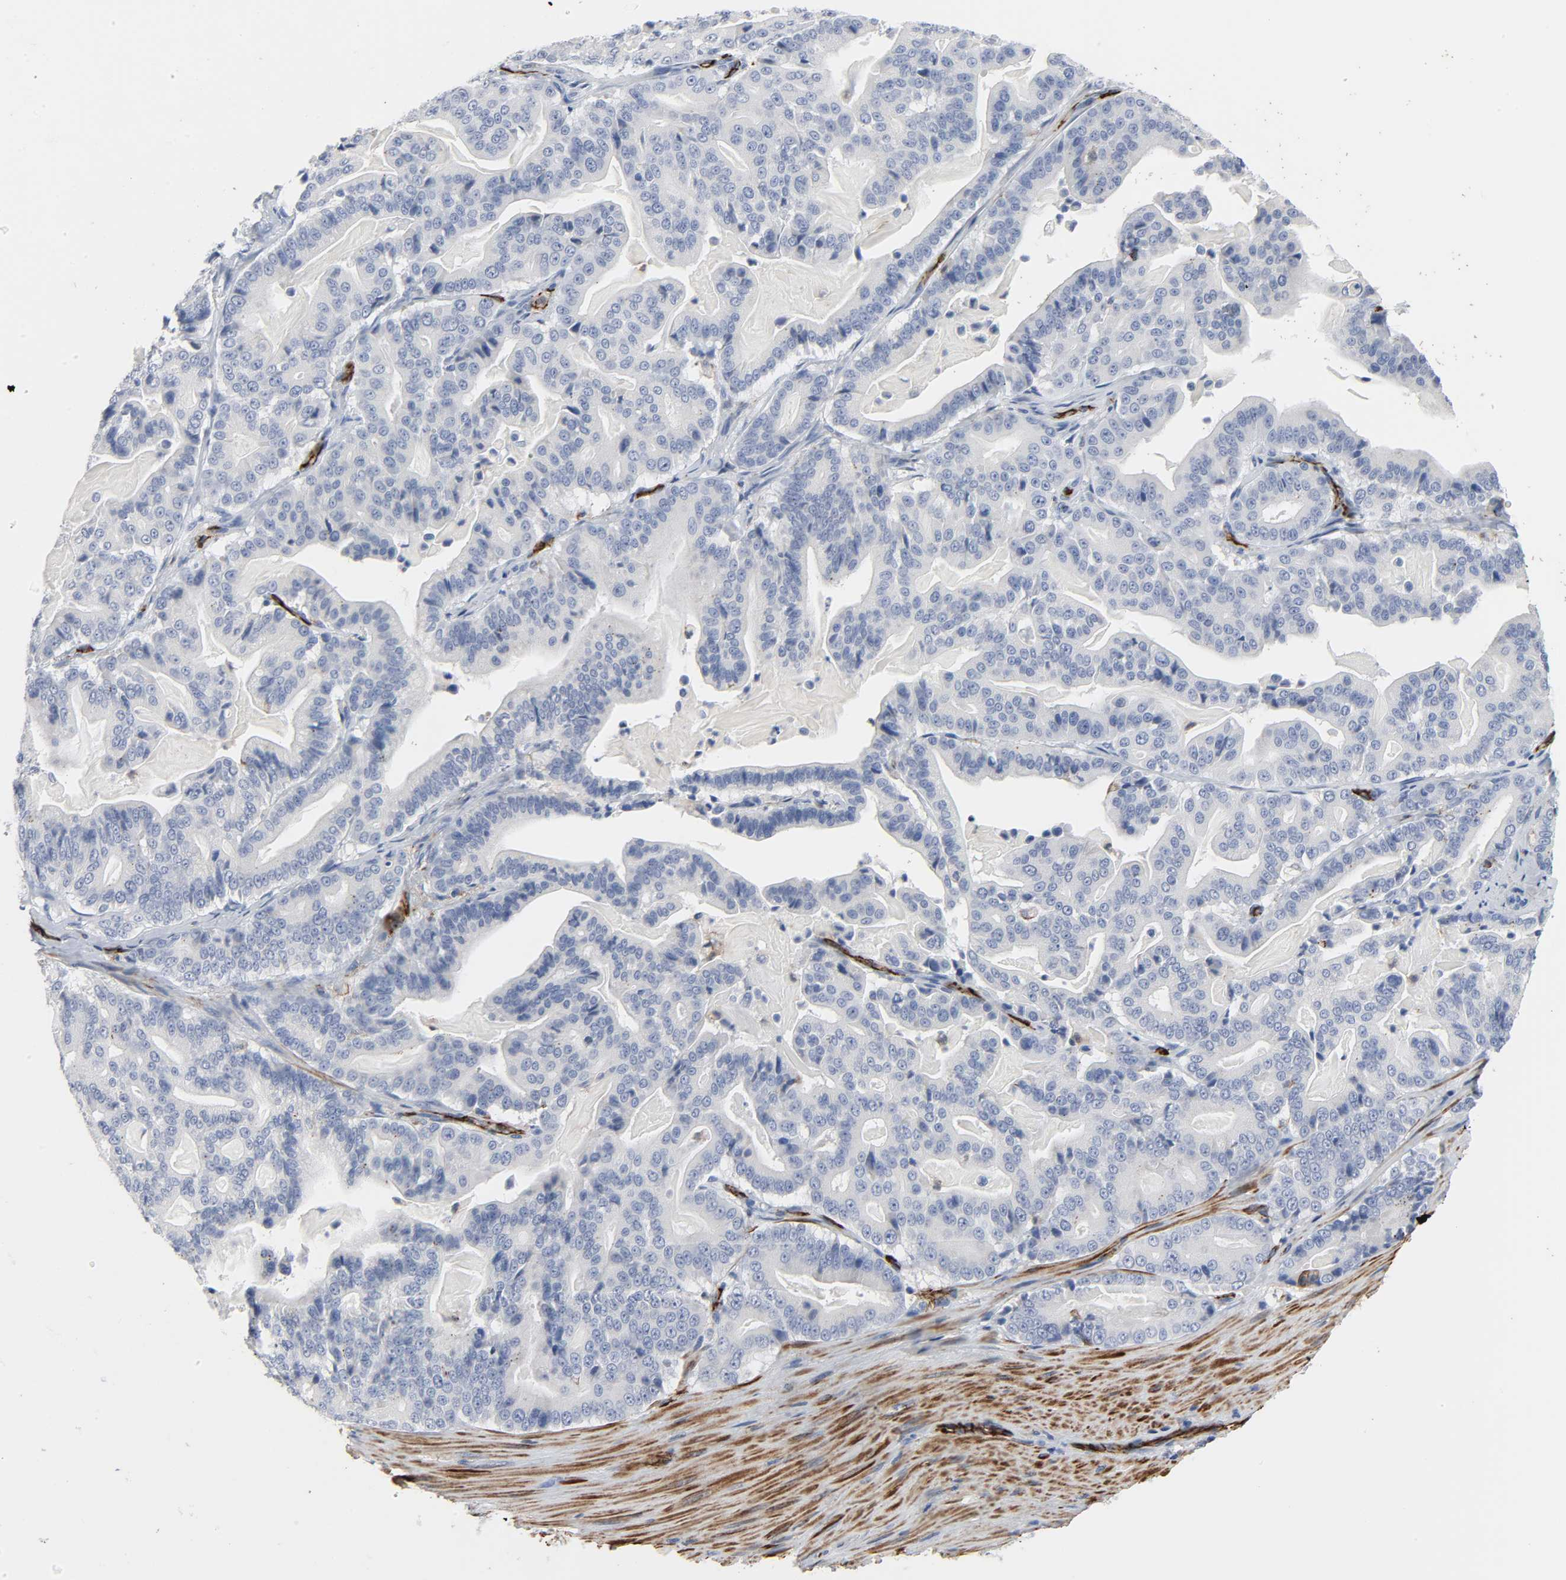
{"staining": {"intensity": "negative", "quantity": "none", "location": "none"}, "tissue": "pancreatic cancer", "cell_type": "Tumor cells", "image_type": "cancer", "snomed": [{"axis": "morphology", "description": "Adenocarcinoma, NOS"}, {"axis": "topography", "description": "Pancreas"}], "caption": "This is an immunohistochemistry (IHC) image of pancreatic cancer (adenocarcinoma). There is no positivity in tumor cells.", "gene": "PECAM1", "patient": {"sex": "male", "age": 63}}